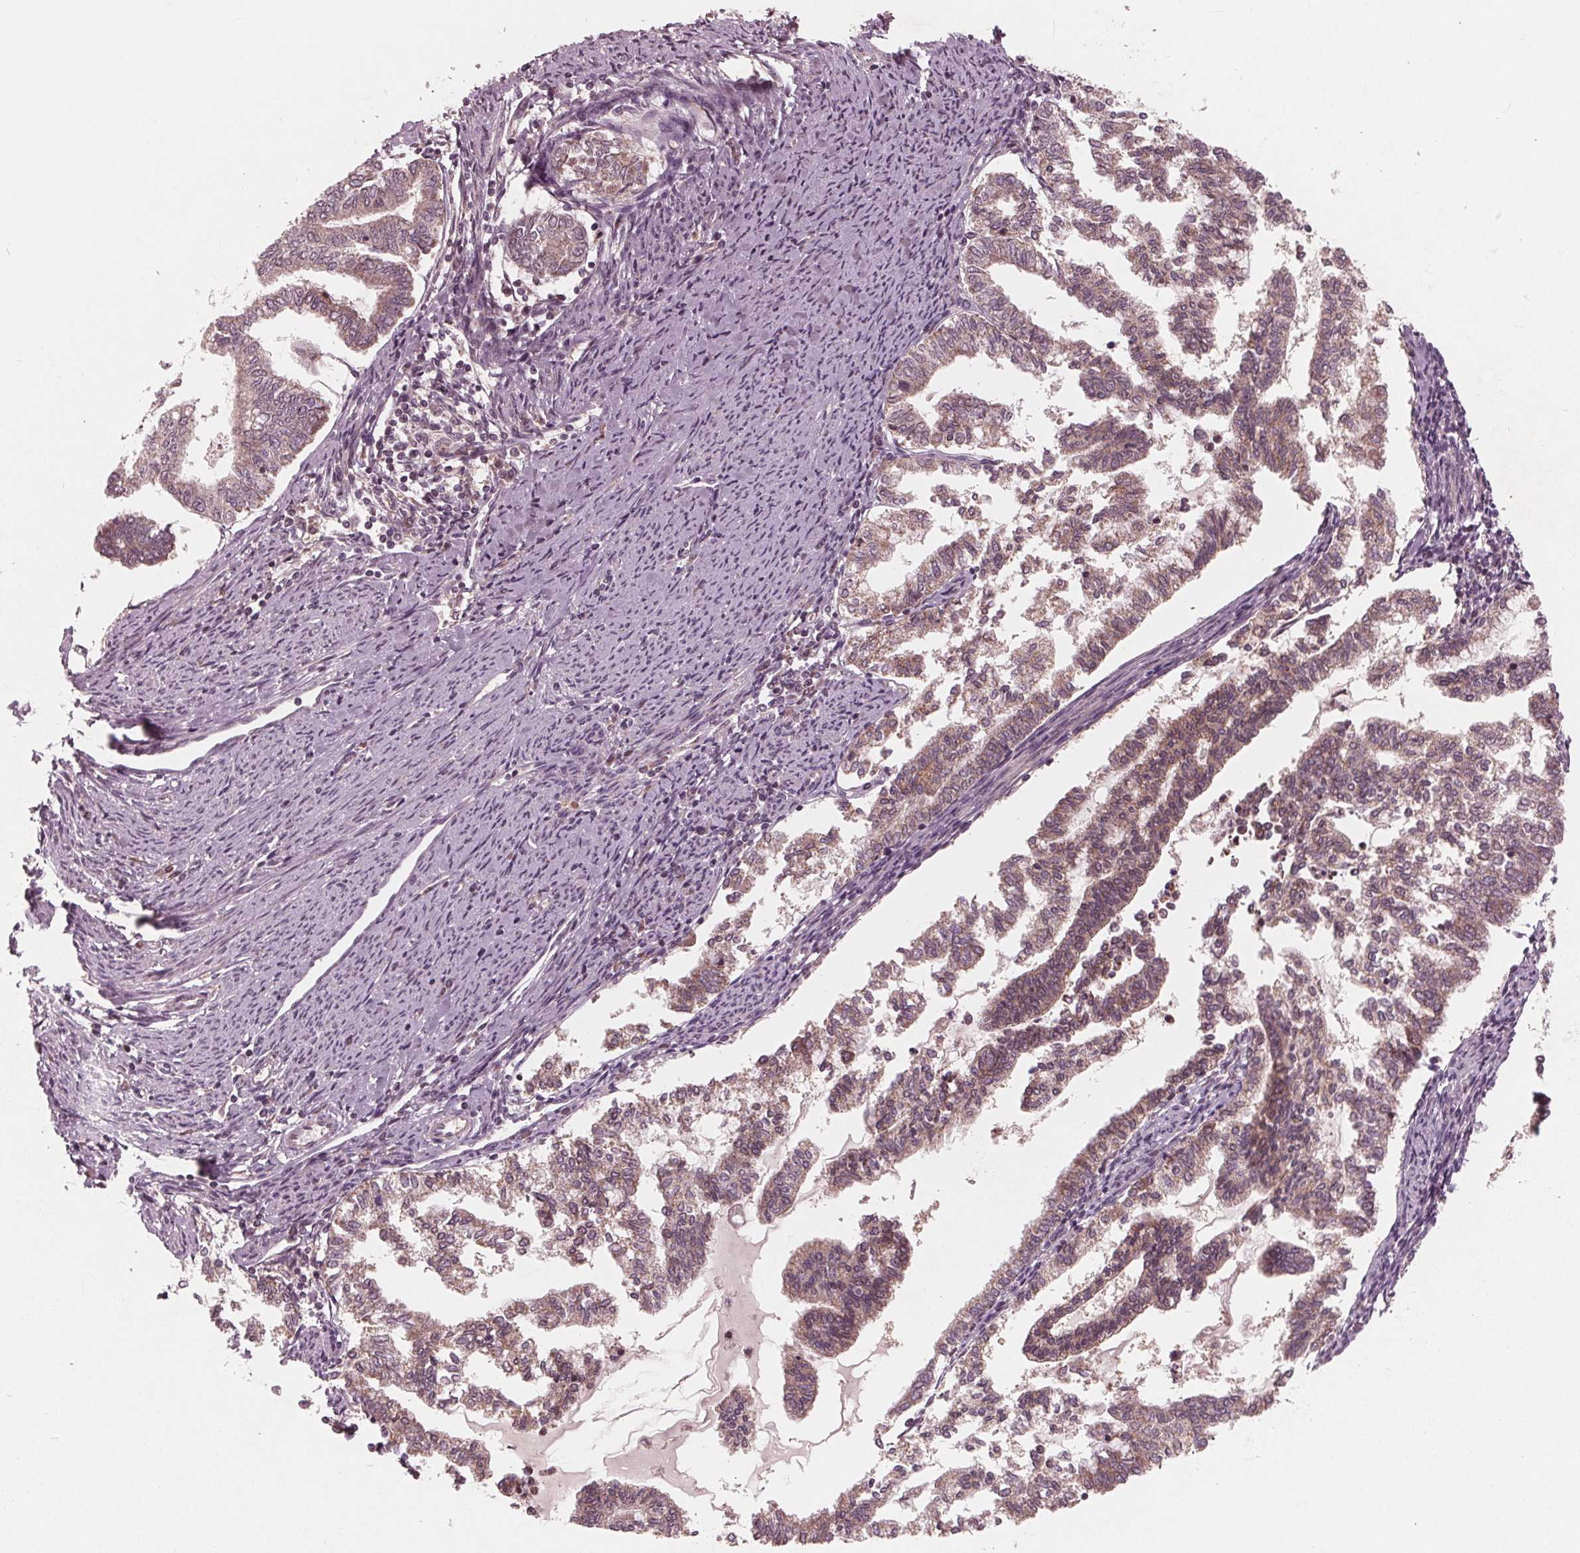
{"staining": {"intensity": "weak", "quantity": ">75%", "location": "cytoplasmic/membranous"}, "tissue": "endometrial cancer", "cell_type": "Tumor cells", "image_type": "cancer", "snomed": [{"axis": "morphology", "description": "Adenocarcinoma, NOS"}, {"axis": "topography", "description": "Endometrium"}], "caption": "The immunohistochemical stain shows weak cytoplasmic/membranous positivity in tumor cells of endometrial cancer (adenocarcinoma) tissue. The staining was performed using DAB (3,3'-diaminobenzidine) to visualize the protein expression in brown, while the nuclei were stained in blue with hematoxylin (Magnification: 20x).", "gene": "UBALD1", "patient": {"sex": "female", "age": 79}}